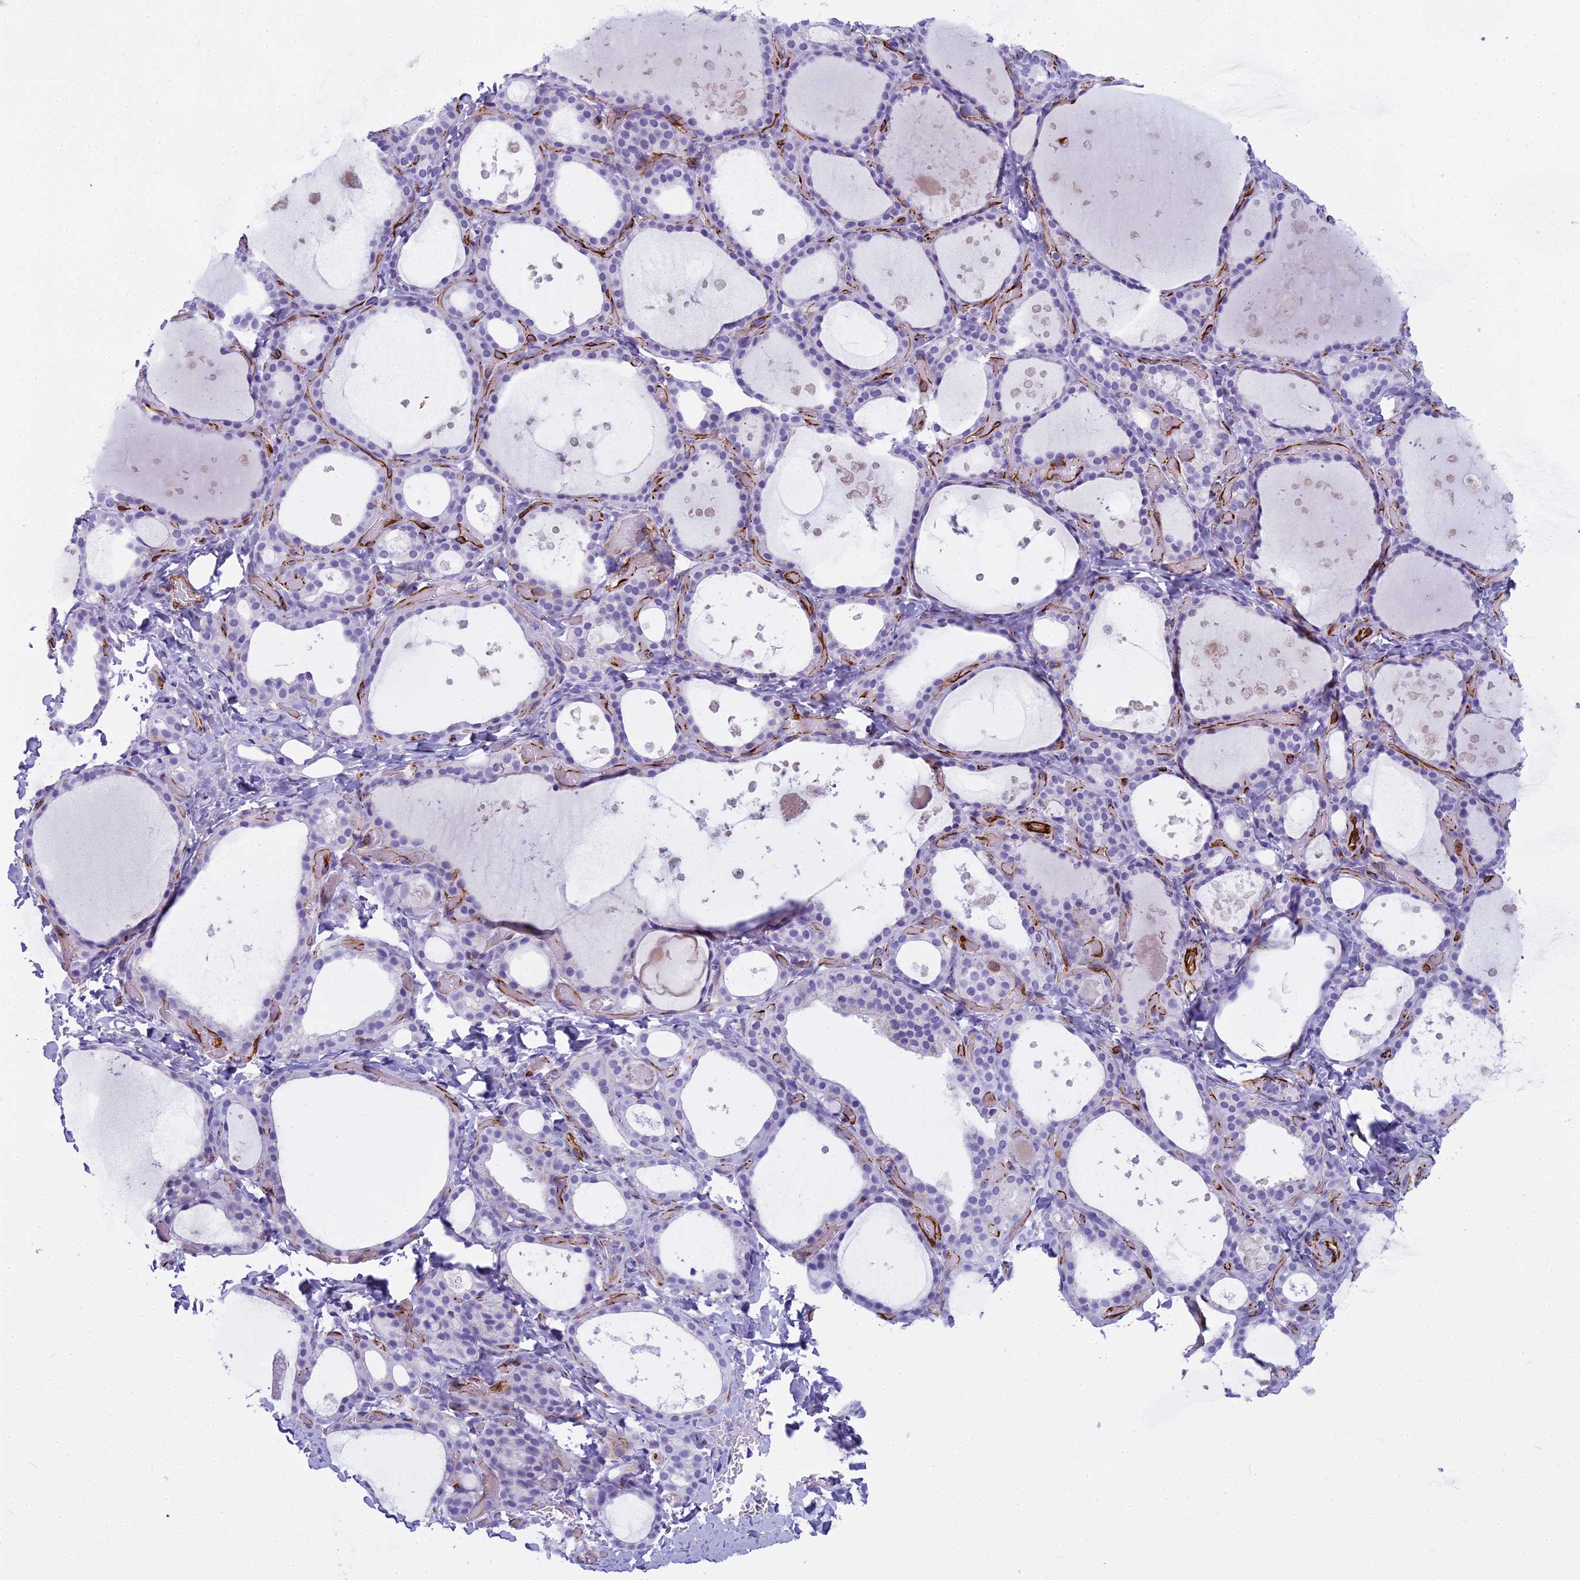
{"staining": {"intensity": "negative", "quantity": "none", "location": "none"}, "tissue": "thyroid gland", "cell_type": "Glandular cells", "image_type": "normal", "snomed": [{"axis": "morphology", "description": "Normal tissue, NOS"}, {"axis": "topography", "description": "Thyroid gland"}], "caption": "This is a image of immunohistochemistry staining of unremarkable thyroid gland, which shows no staining in glandular cells. (DAB (3,3'-diaminobenzidine) immunohistochemistry, high magnification).", "gene": "ENSG00000265118", "patient": {"sex": "female", "age": 44}}